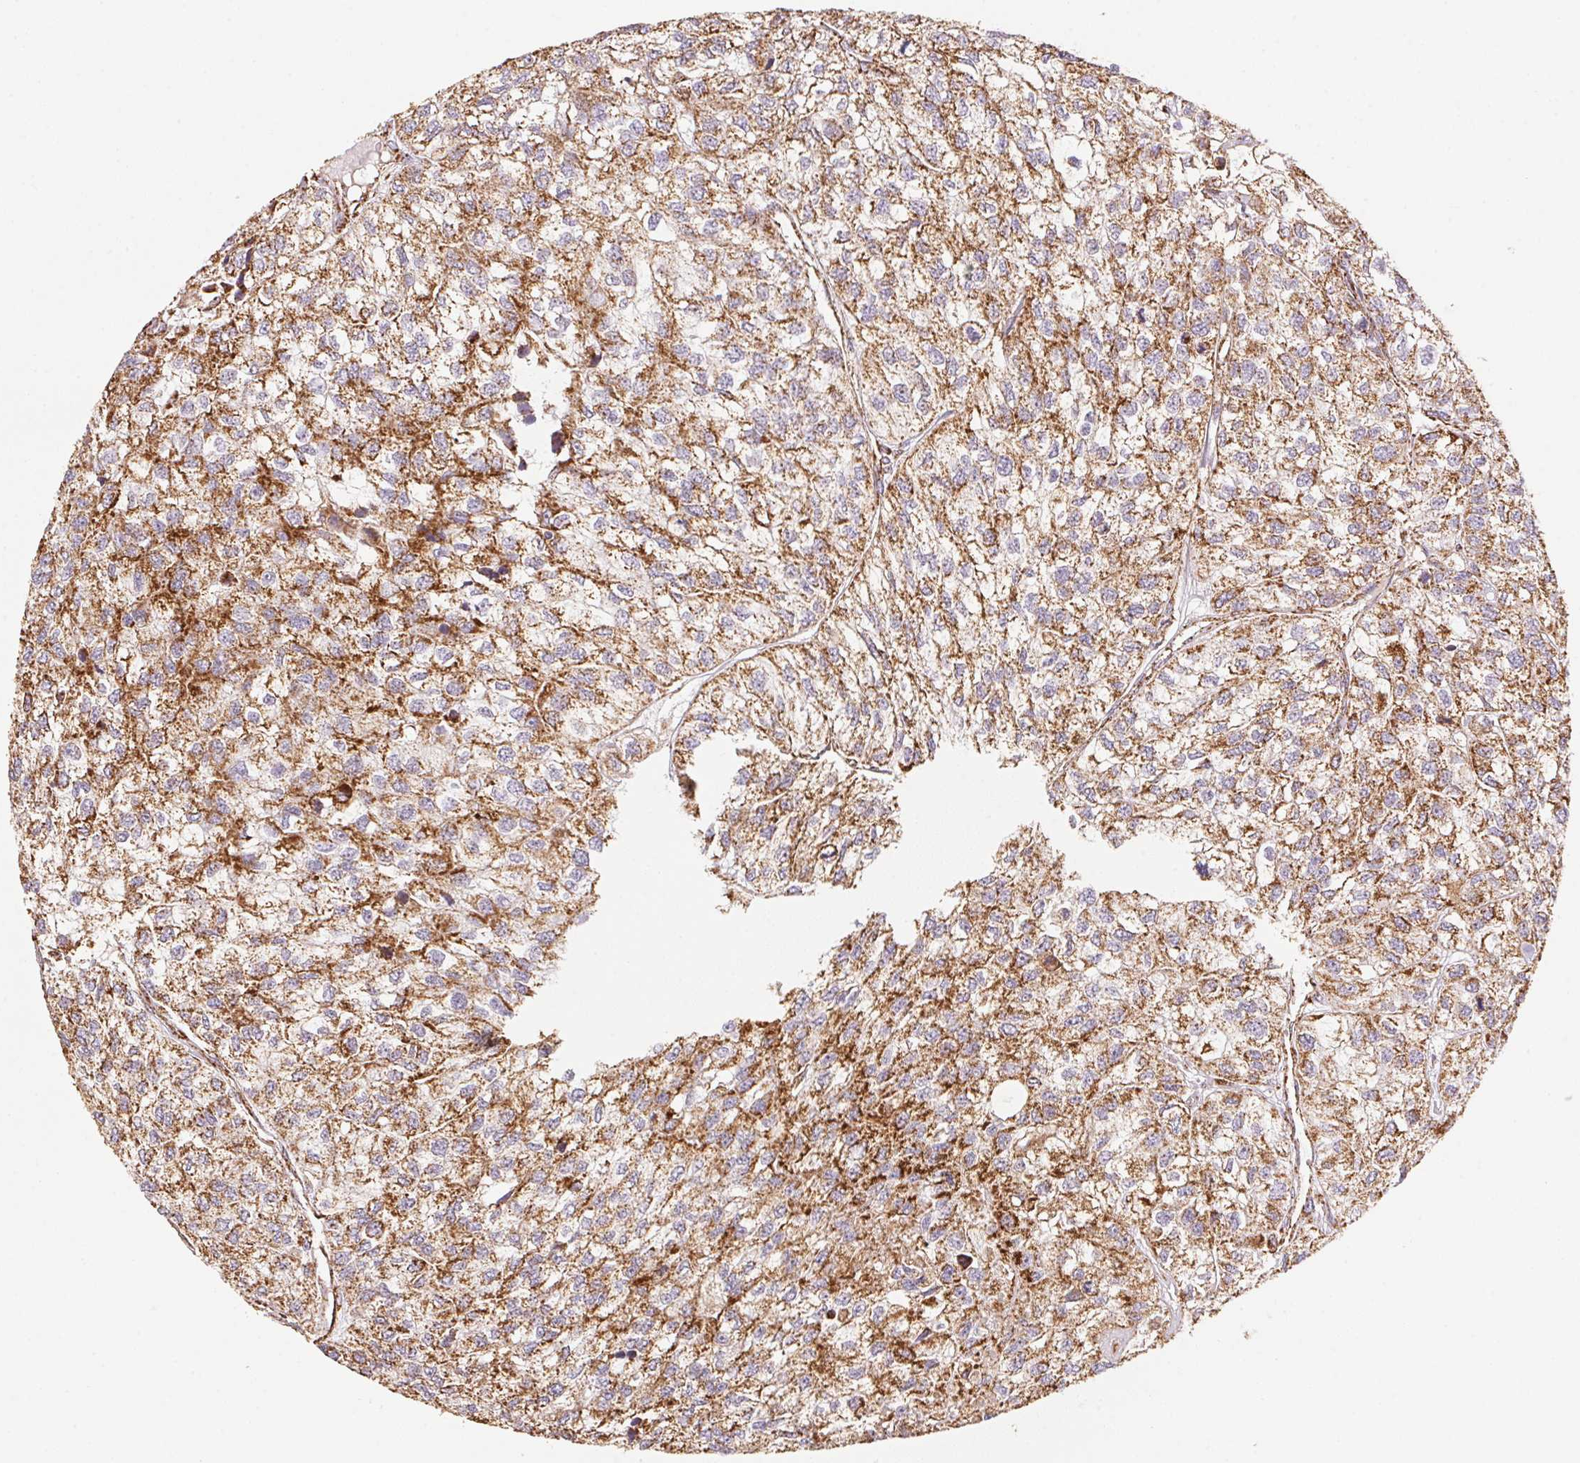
{"staining": {"intensity": "moderate", "quantity": ">75%", "location": "cytoplasmic/membranous"}, "tissue": "renal cancer", "cell_type": "Tumor cells", "image_type": "cancer", "snomed": [{"axis": "morphology", "description": "Adenocarcinoma, NOS"}, {"axis": "topography", "description": "Kidney"}], "caption": "Immunohistochemistry (IHC) image of renal cancer (adenocarcinoma) stained for a protein (brown), which reveals medium levels of moderate cytoplasmic/membranous positivity in approximately >75% of tumor cells.", "gene": "NDUFS2", "patient": {"sex": "male", "age": 56}}